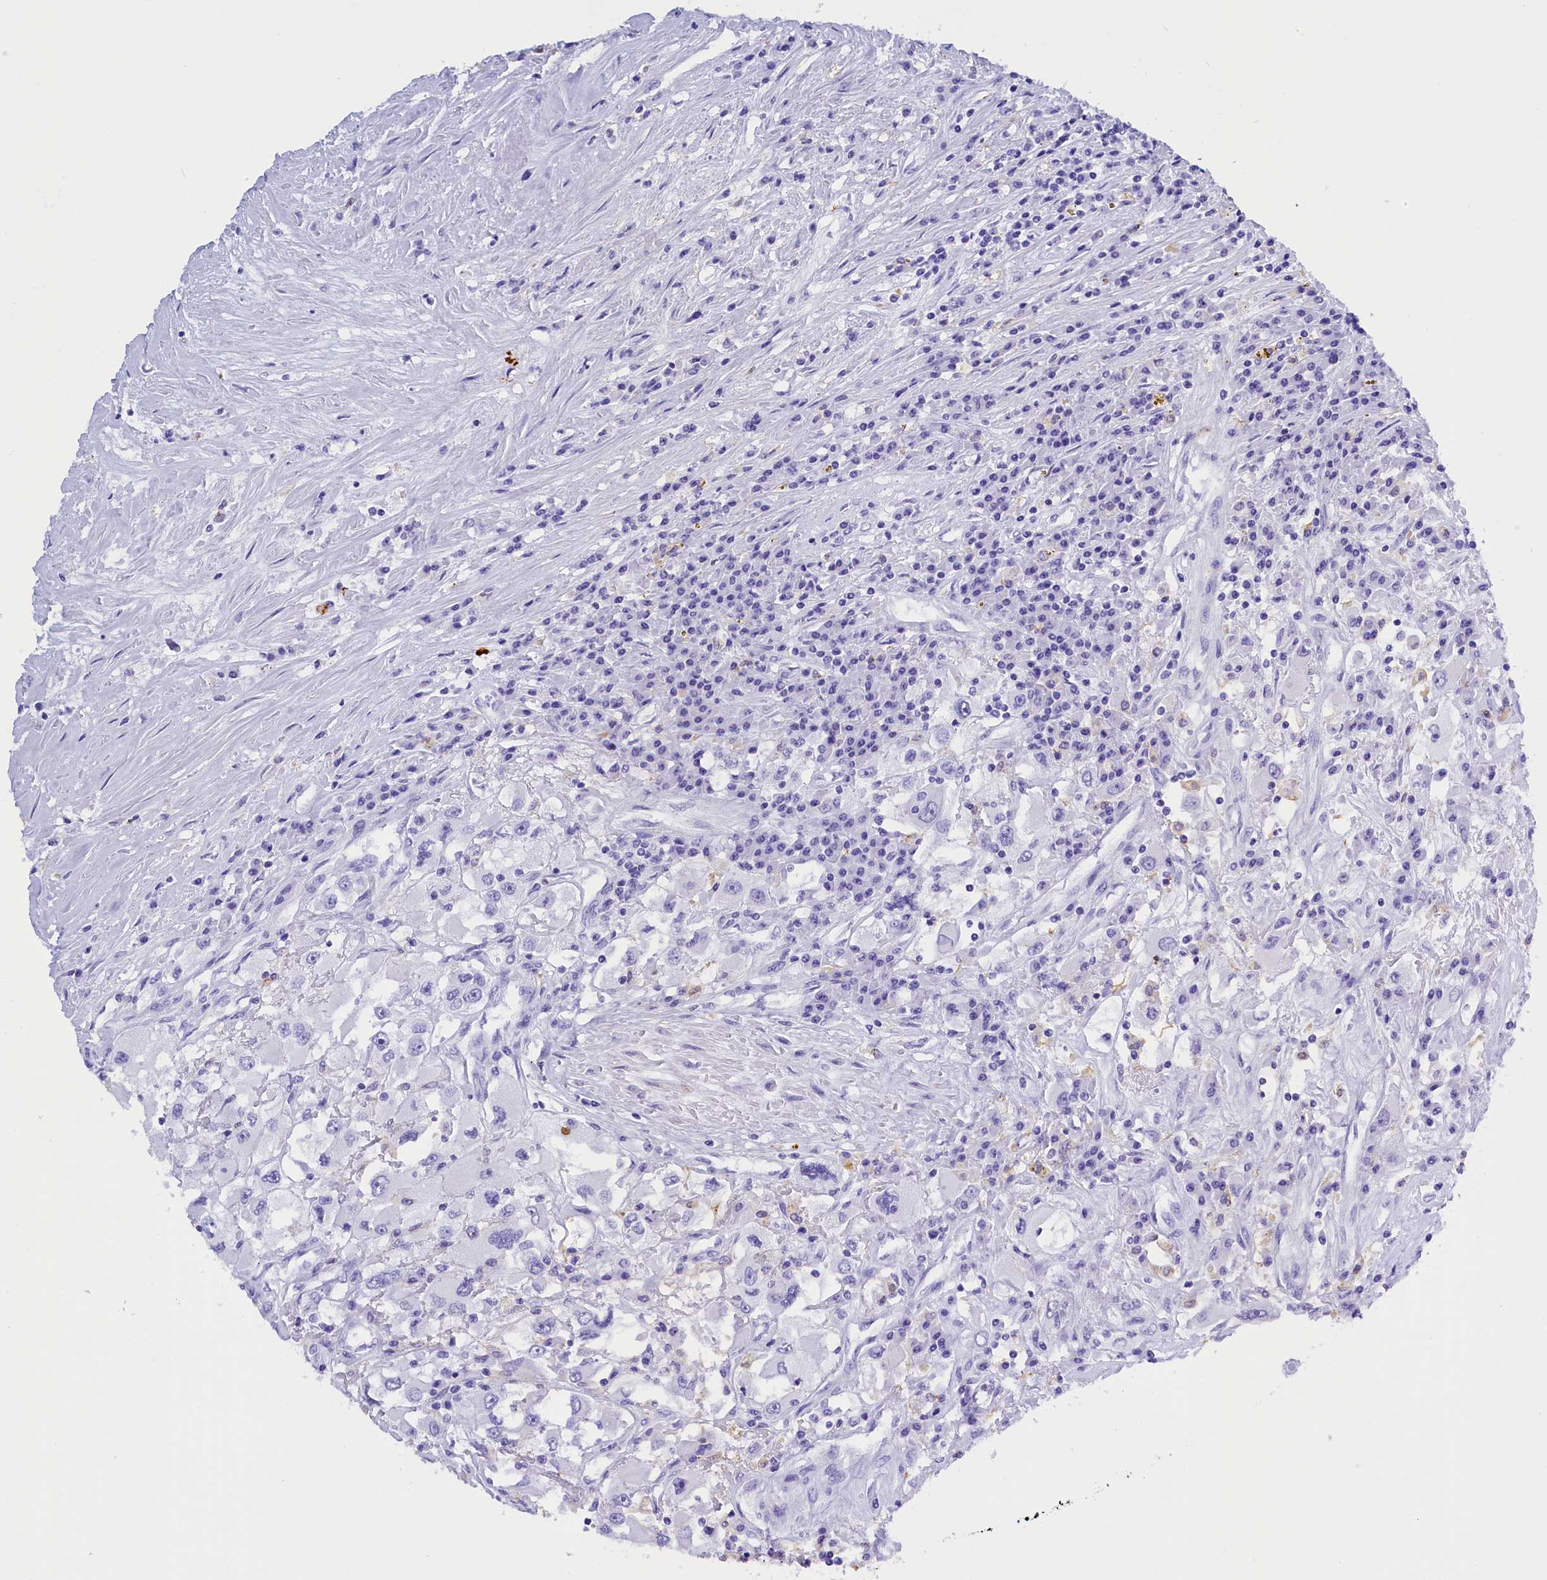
{"staining": {"intensity": "negative", "quantity": "none", "location": "none"}, "tissue": "renal cancer", "cell_type": "Tumor cells", "image_type": "cancer", "snomed": [{"axis": "morphology", "description": "Adenocarcinoma, NOS"}, {"axis": "topography", "description": "Kidney"}], "caption": "High magnification brightfield microscopy of renal adenocarcinoma stained with DAB (3,3'-diaminobenzidine) (brown) and counterstained with hematoxylin (blue): tumor cells show no significant staining.", "gene": "CLC", "patient": {"sex": "female", "age": 52}}